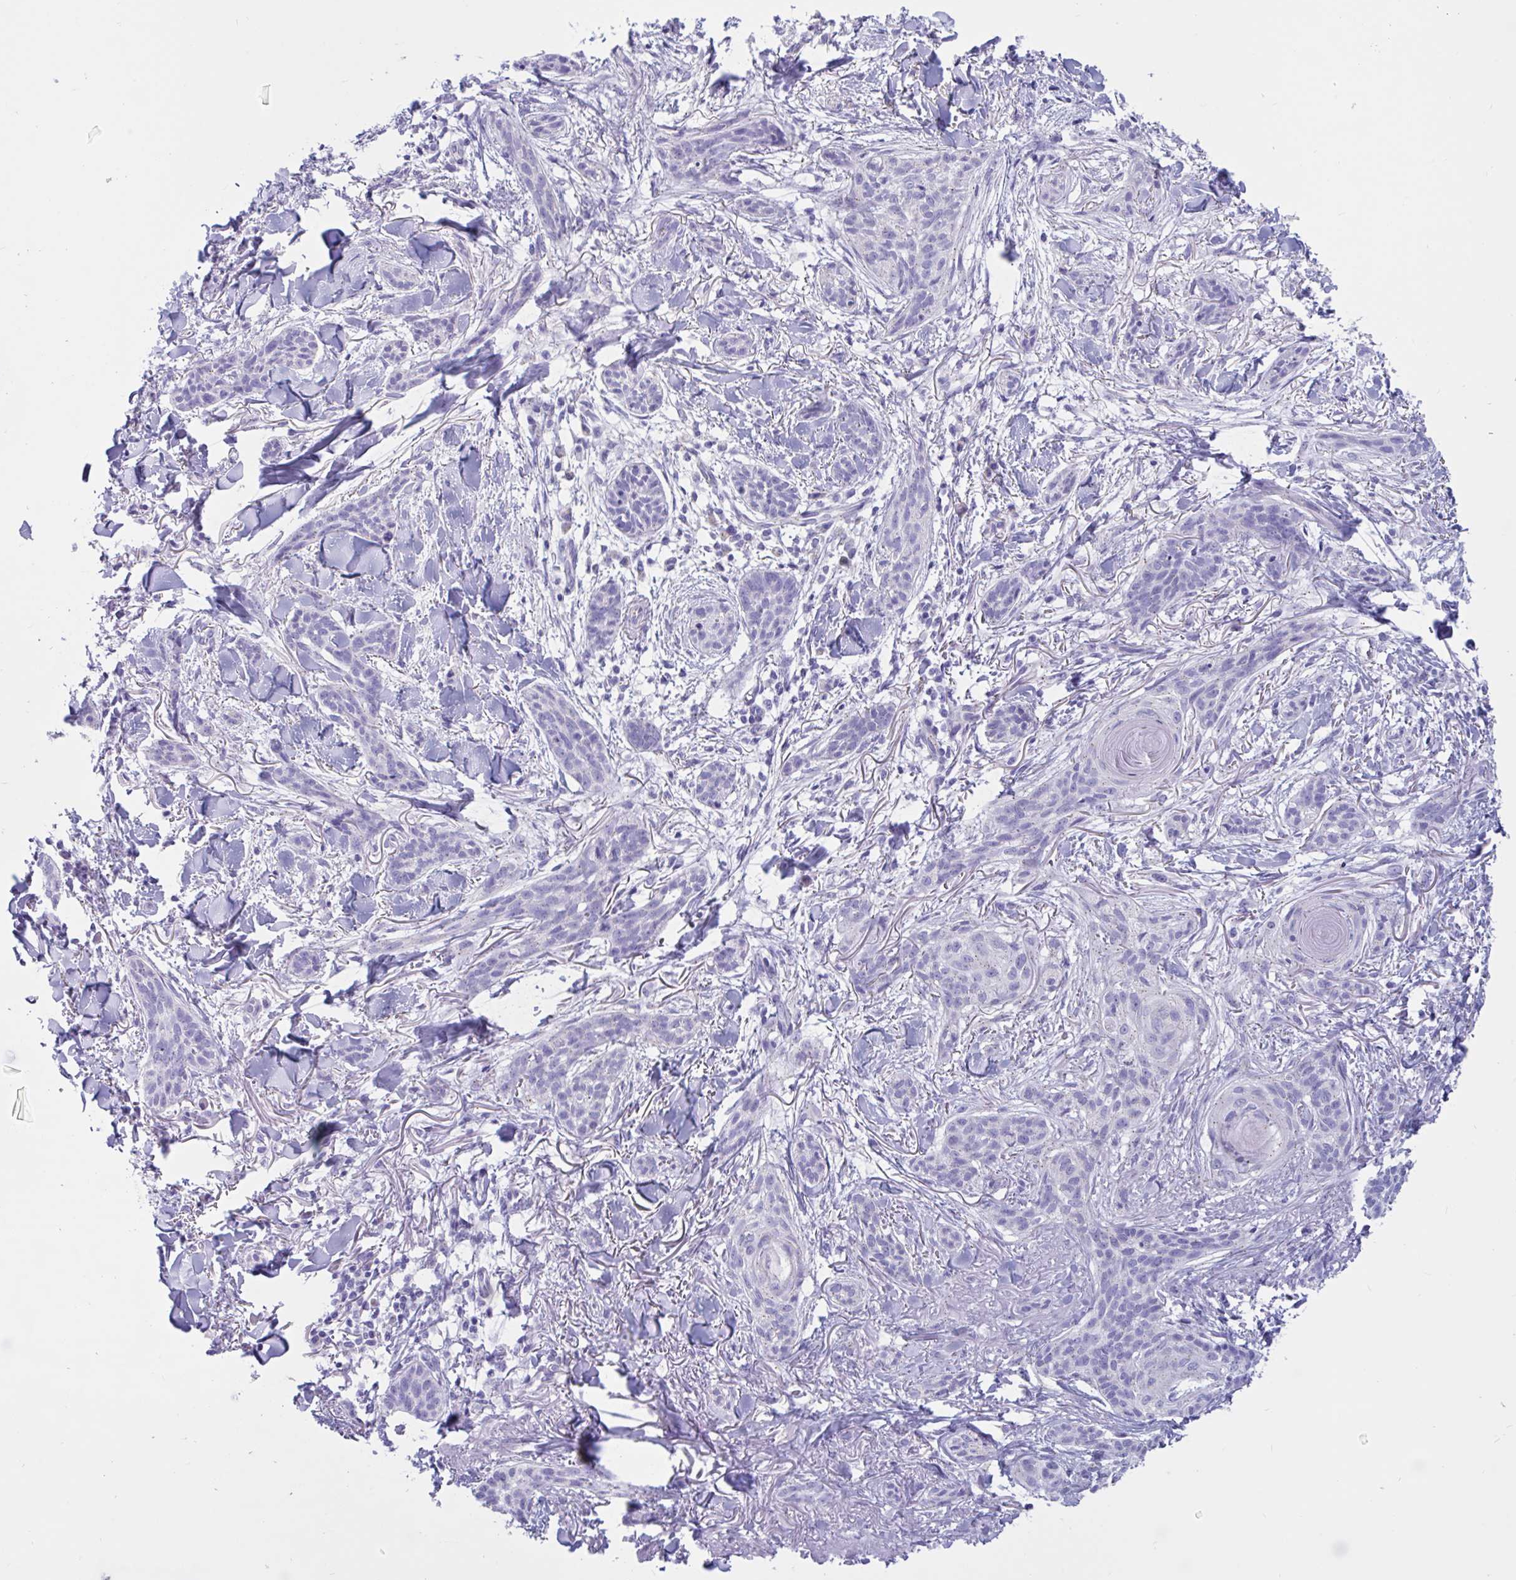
{"staining": {"intensity": "negative", "quantity": "none", "location": "none"}, "tissue": "skin cancer", "cell_type": "Tumor cells", "image_type": "cancer", "snomed": [{"axis": "morphology", "description": "Basal cell carcinoma"}, {"axis": "topography", "description": "Skin"}], "caption": "A photomicrograph of human skin cancer is negative for staining in tumor cells.", "gene": "RNASE3", "patient": {"sex": "male", "age": 52}}